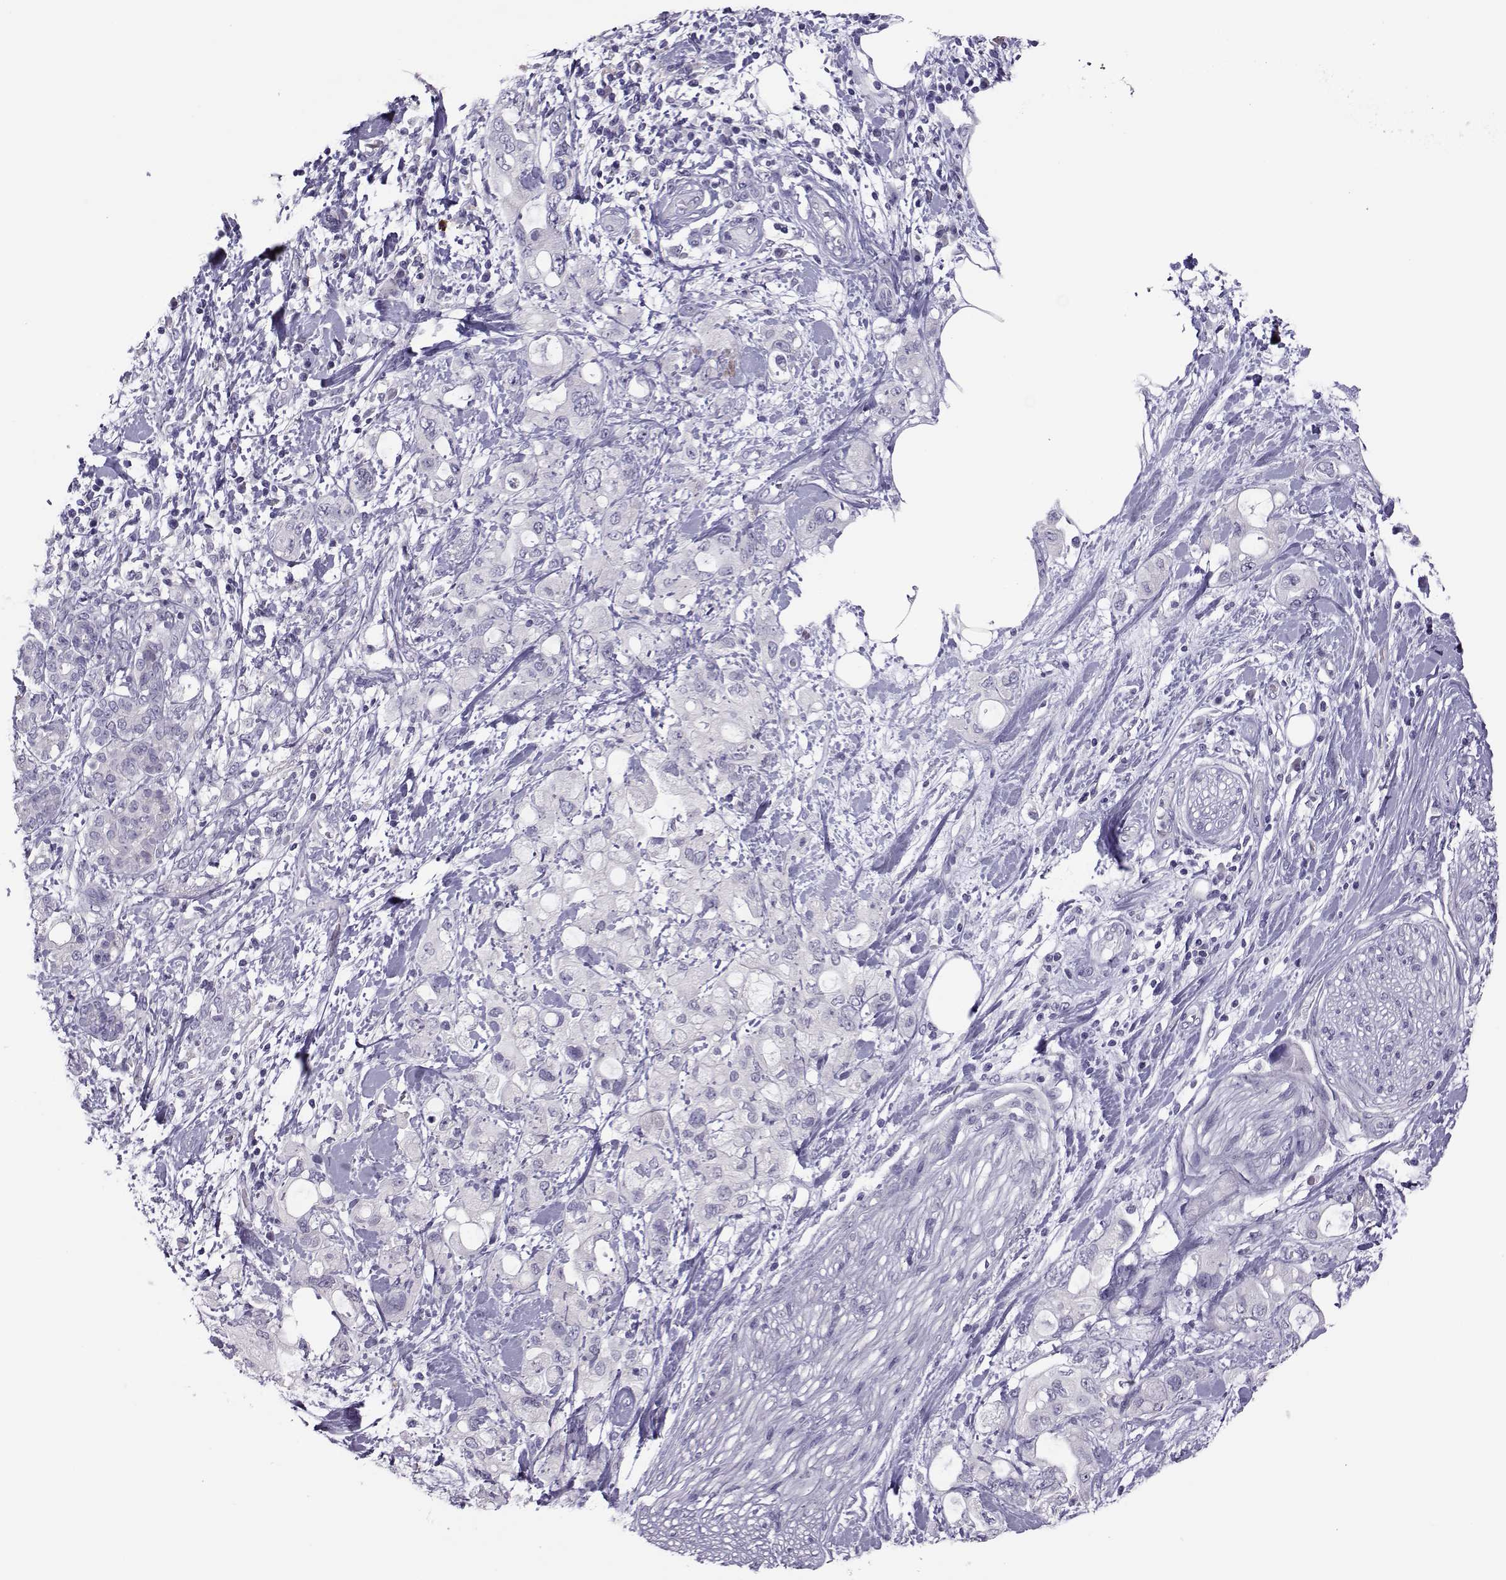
{"staining": {"intensity": "negative", "quantity": "none", "location": "none"}, "tissue": "pancreatic cancer", "cell_type": "Tumor cells", "image_type": "cancer", "snomed": [{"axis": "morphology", "description": "Adenocarcinoma, NOS"}, {"axis": "topography", "description": "Pancreas"}], "caption": "Tumor cells are negative for protein expression in human pancreatic cancer.", "gene": "TRPM7", "patient": {"sex": "female", "age": 56}}